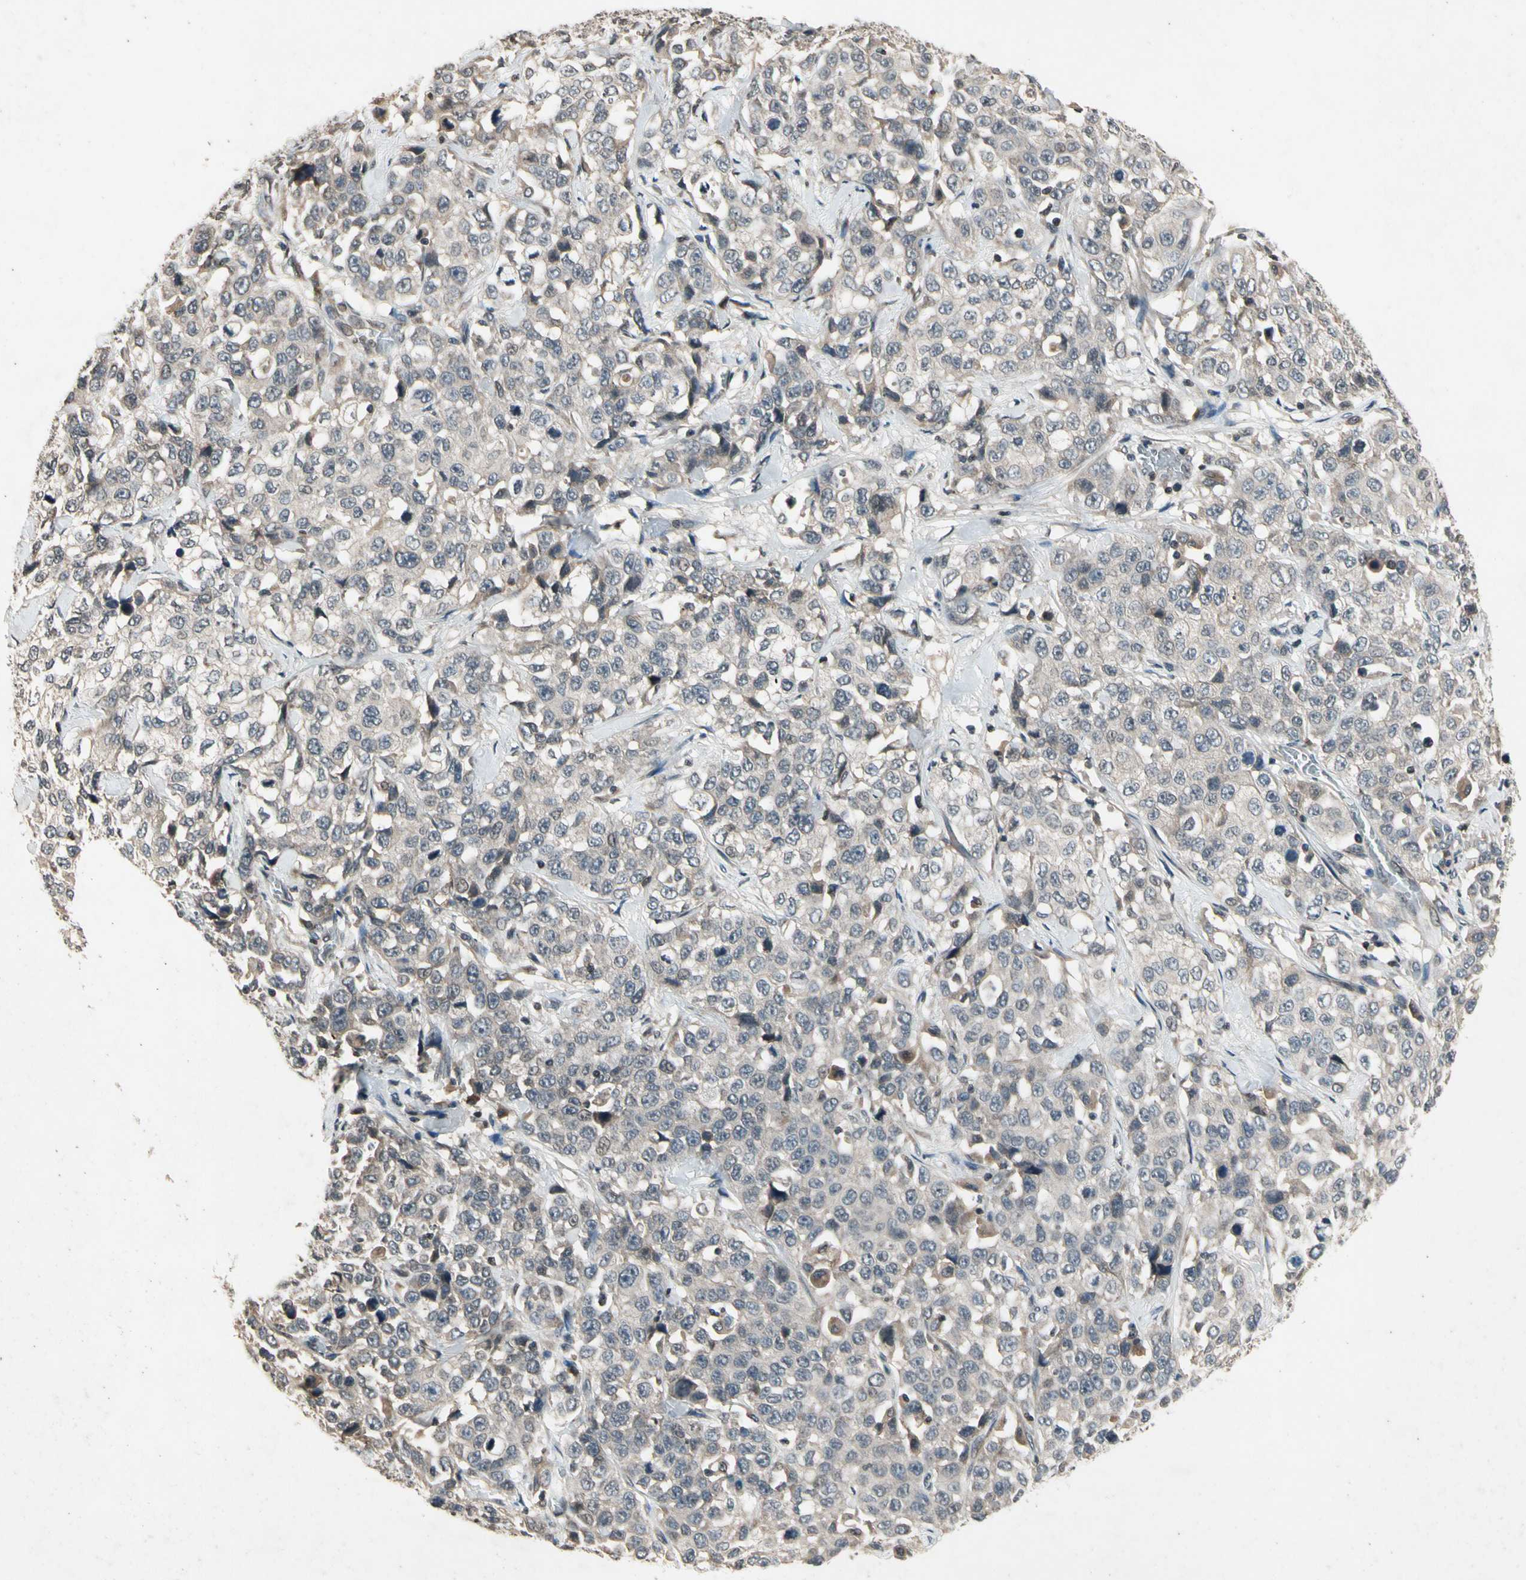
{"staining": {"intensity": "weak", "quantity": "<25%", "location": "cytoplasmic/membranous"}, "tissue": "stomach cancer", "cell_type": "Tumor cells", "image_type": "cancer", "snomed": [{"axis": "morphology", "description": "Normal tissue, NOS"}, {"axis": "morphology", "description": "Adenocarcinoma, NOS"}, {"axis": "topography", "description": "Stomach"}], "caption": "High power microscopy photomicrograph of an immunohistochemistry (IHC) micrograph of stomach cancer, revealing no significant expression in tumor cells.", "gene": "DPY19L3", "patient": {"sex": "male", "age": 48}}